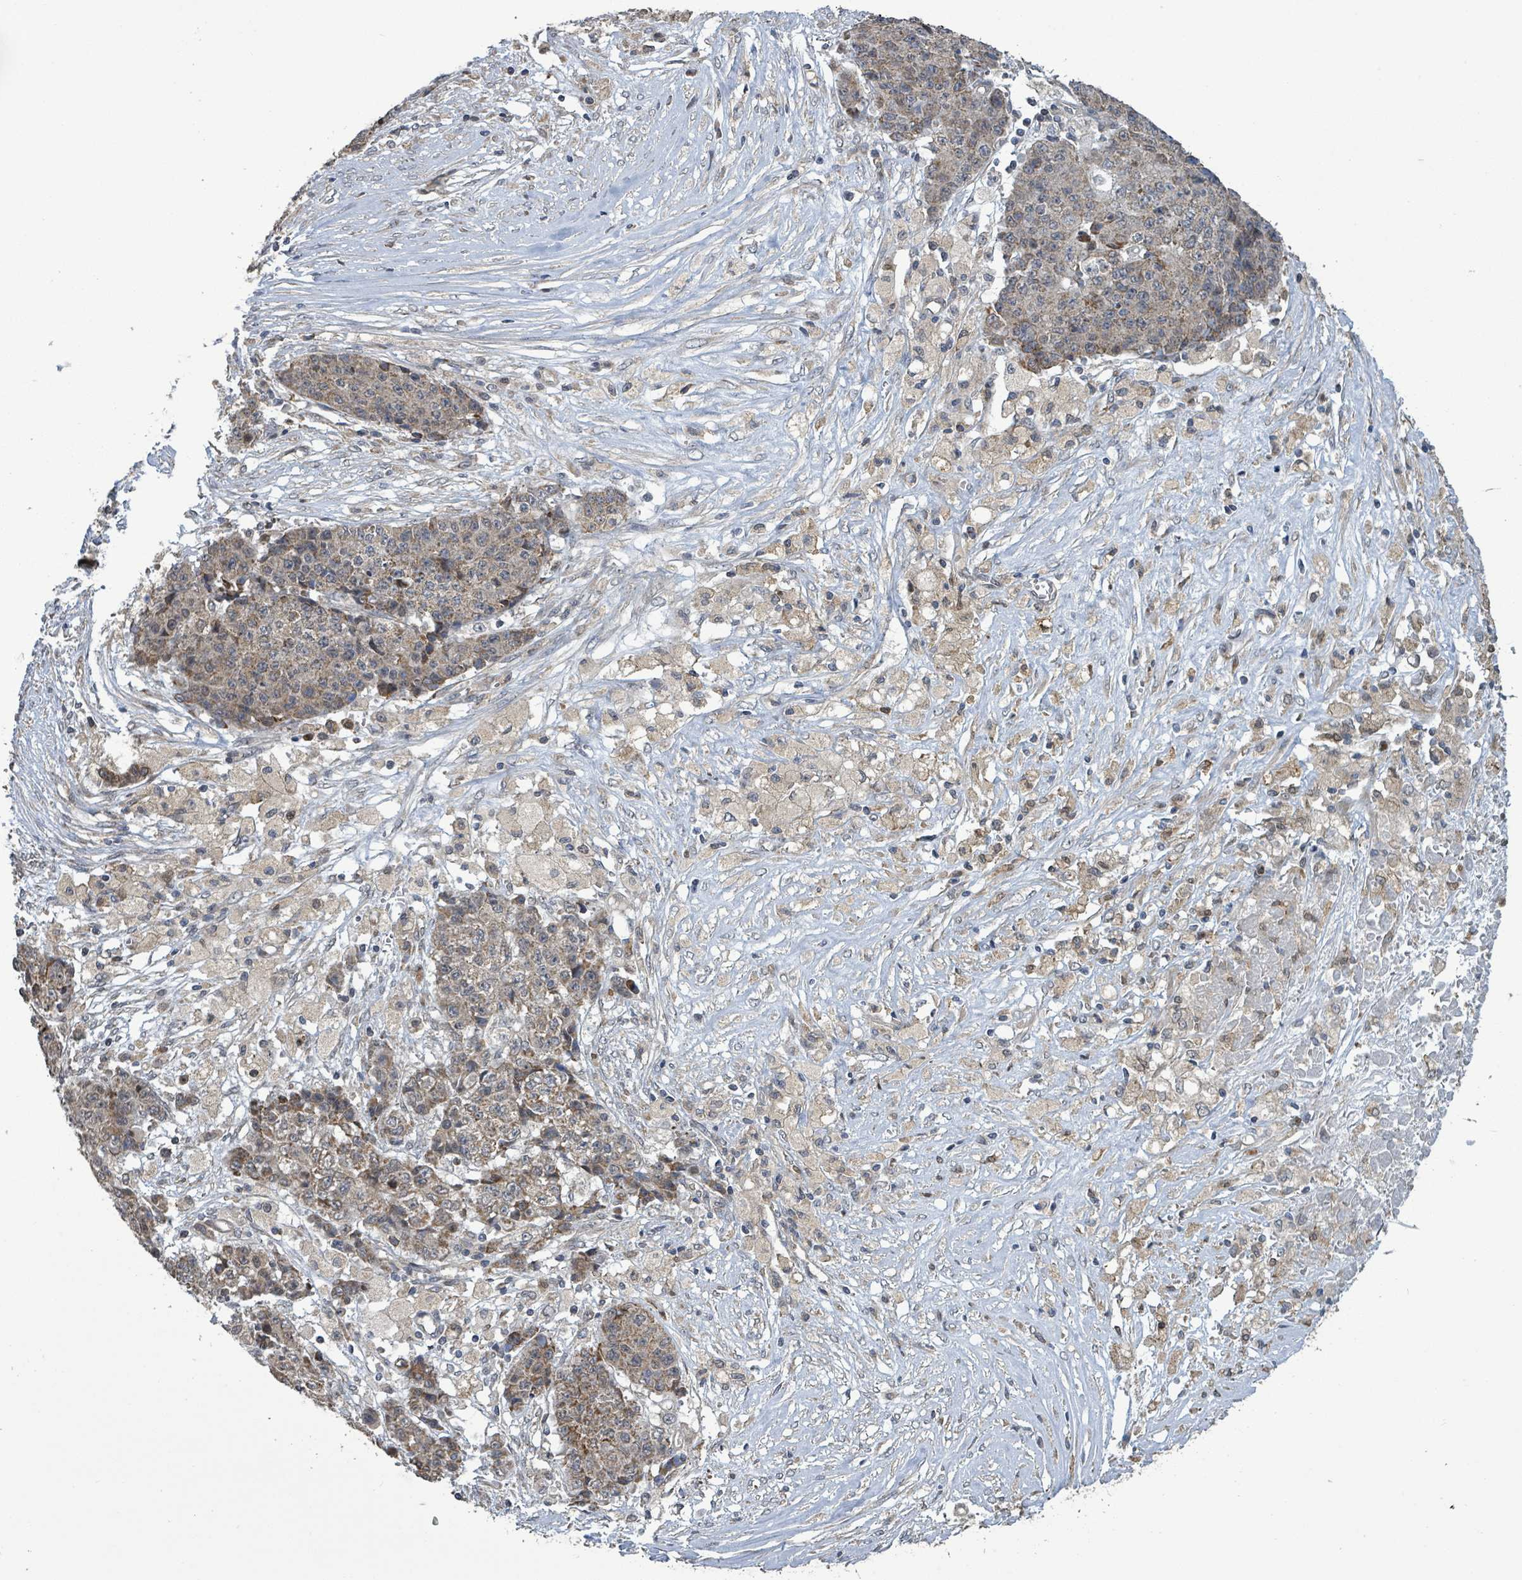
{"staining": {"intensity": "weak", "quantity": "<25%", "location": "cytoplasmic/membranous"}, "tissue": "ovarian cancer", "cell_type": "Tumor cells", "image_type": "cancer", "snomed": [{"axis": "morphology", "description": "Carcinoma, endometroid"}, {"axis": "topography", "description": "Ovary"}], "caption": "An image of human ovarian cancer is negative for staining in tumor cells.", "gene": "COQ6", "patient": {"sex": "female", "age": 42}}